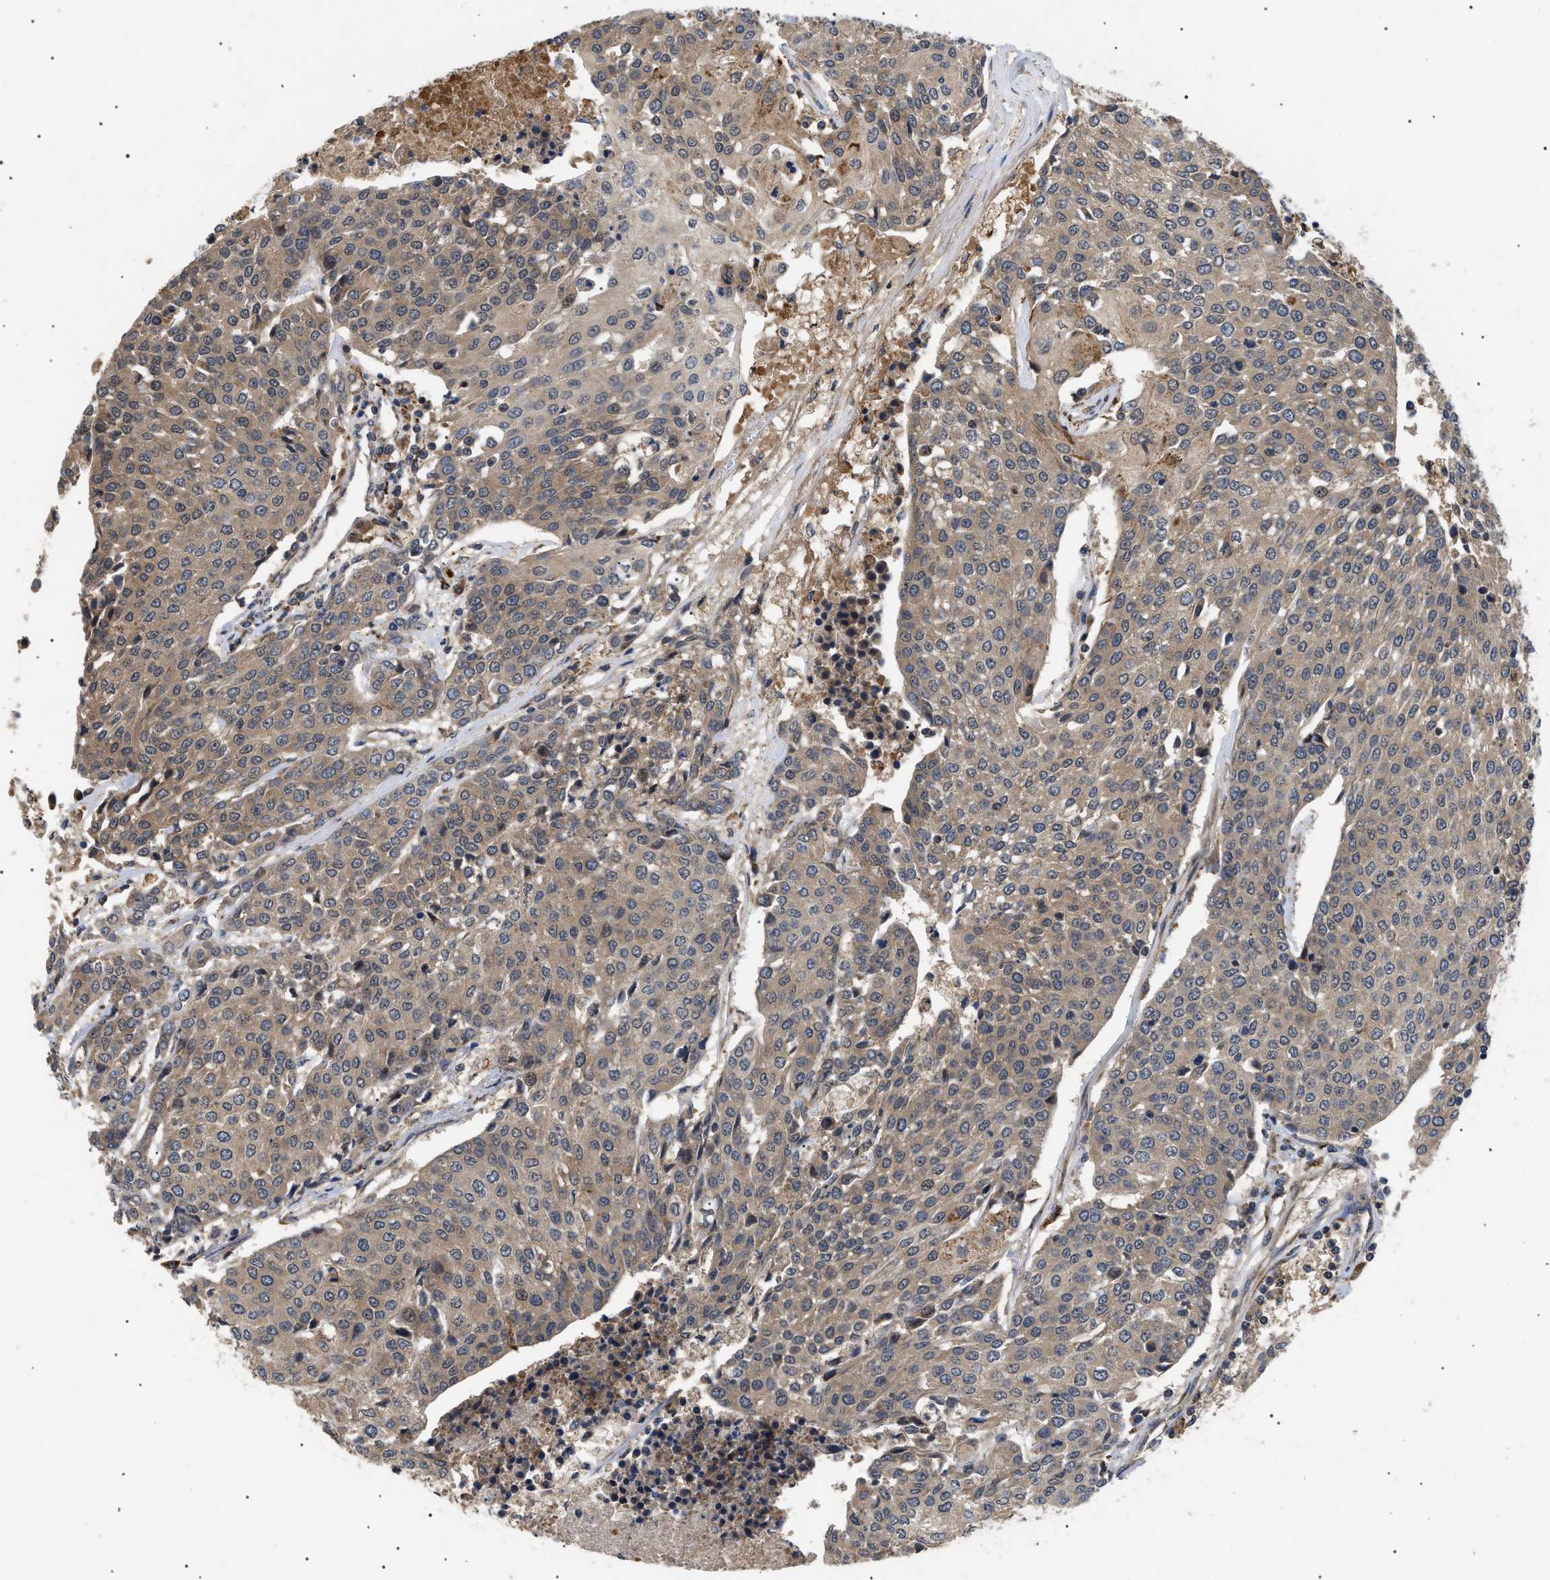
{"staining": {"intensity": "weak", "quantity": ">75%", "location": "cytoplasmic/membranous,nuclear"}, "tissue": "urothelial cancer", "cell_type": "Tumor cells", "image_type": "cancer", "snomed": [{"axis": "morphology", "description": "Urothelial carcinoma, High grade"}, {"axis": "topography", "description": "Urinary bladder"}], "caption": "Human urothelial cancer stained with a protein marker displays weak staining in tumor cells.", "gene": "ASTL", "patient": {"sex": "female", "age": 85}}